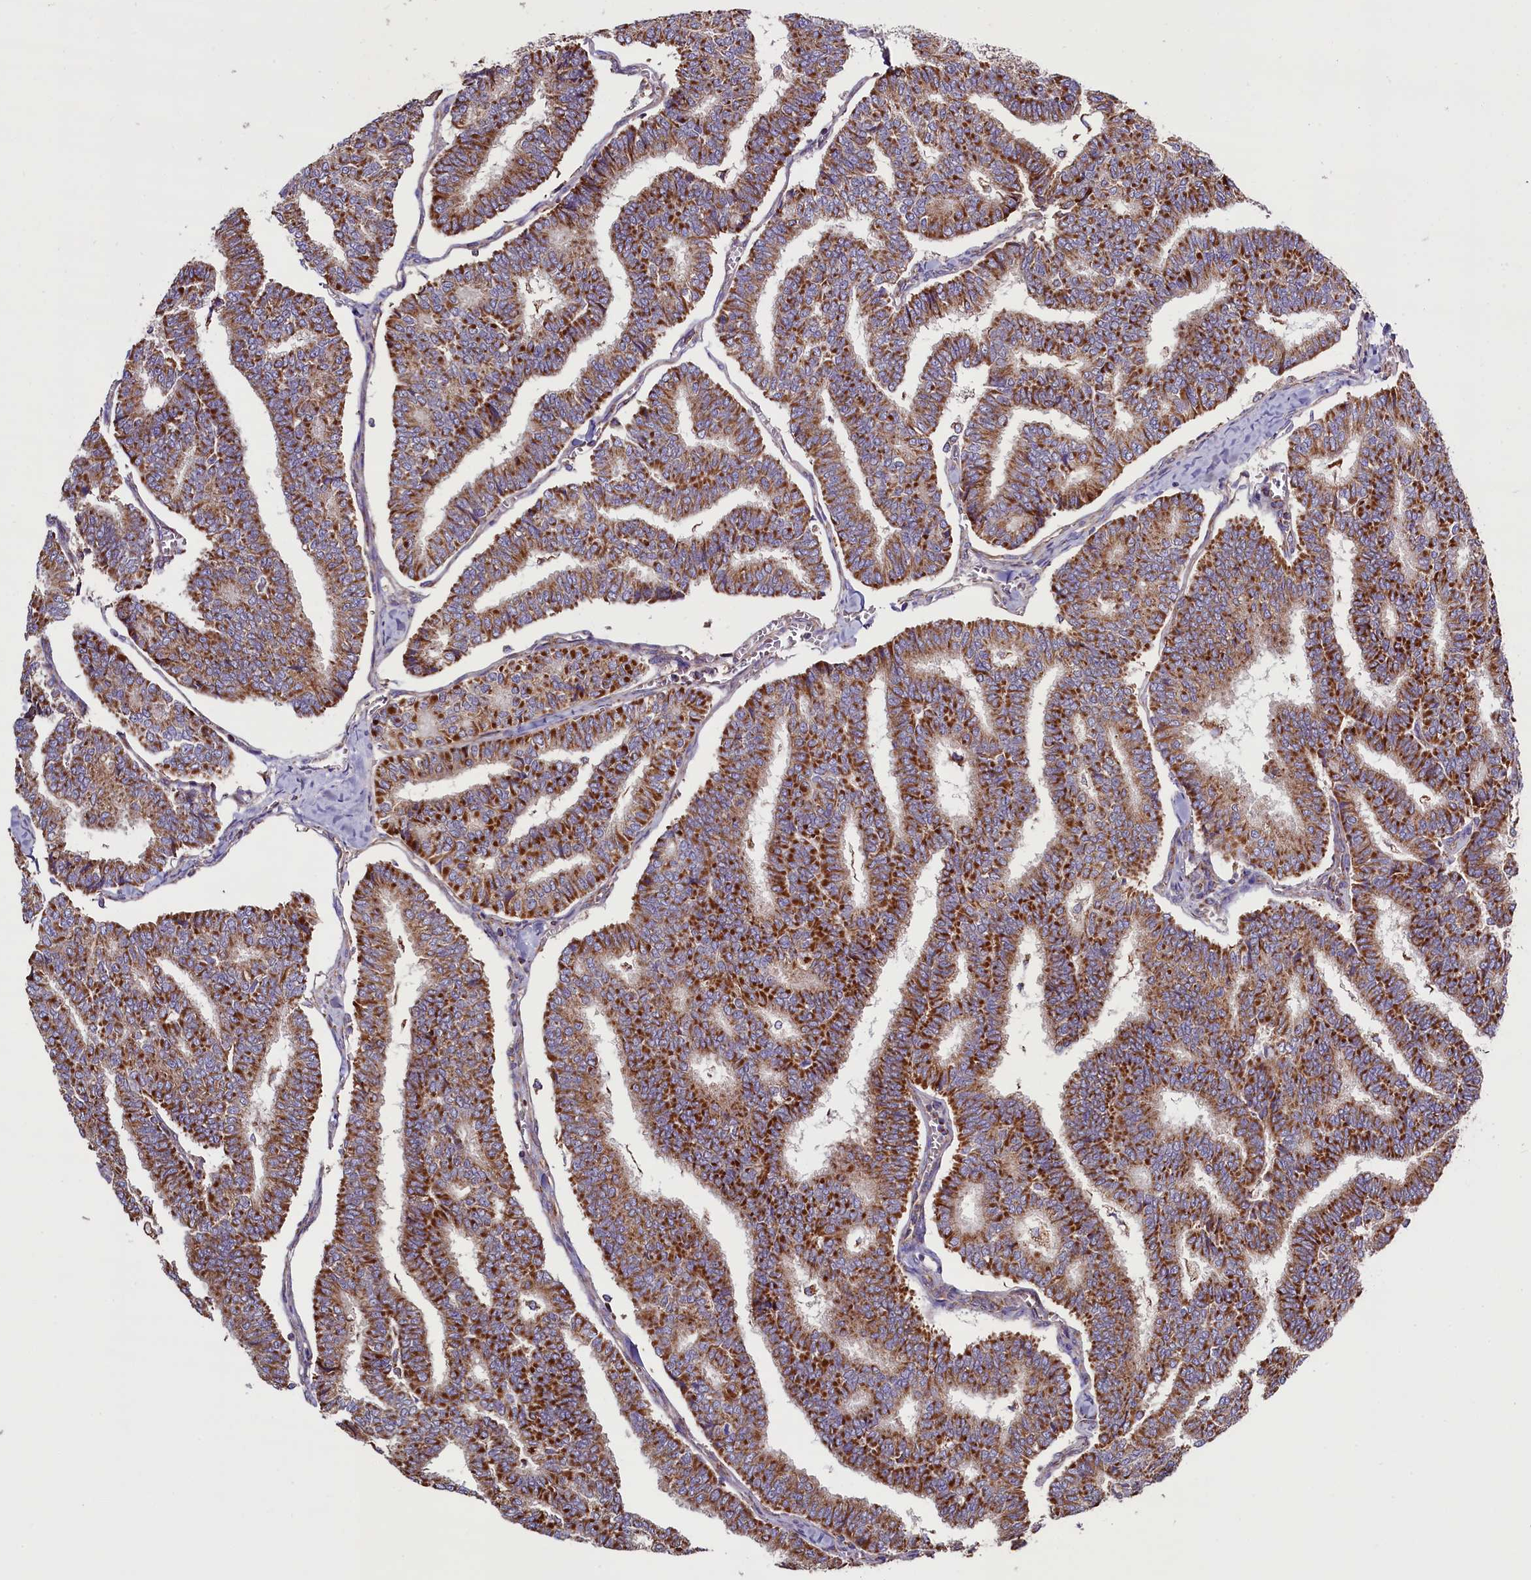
{"staining": {"intensity": "strong", "quantity": ">75%", "location": "cytoplasmic/membranous"}, "tissue": "thyroid cancer", "cell_type": "Tumor cells", "image_type": "cancer", "snomed": [{"axis": "morphology", "description": "Papillary adenocarcinoma, NOS"}, {"axis": "topography", "description": "Thyroid gland"}], "caption": "IHC staining of thyroid cancer (papillary adenocarcinoma), which exhibits high levels of strong cytoplasmic/membranous staining in approximately >75% of tumor cells indicating strong cytoplasmic/membranous protein positivity. The staining was performed using DAB (brown) for protein detection and nuclei were counterstained in hematoxylin (blue).", "gene": "ZSWIM1", "patient": {"sex": "female", "age": 35}}